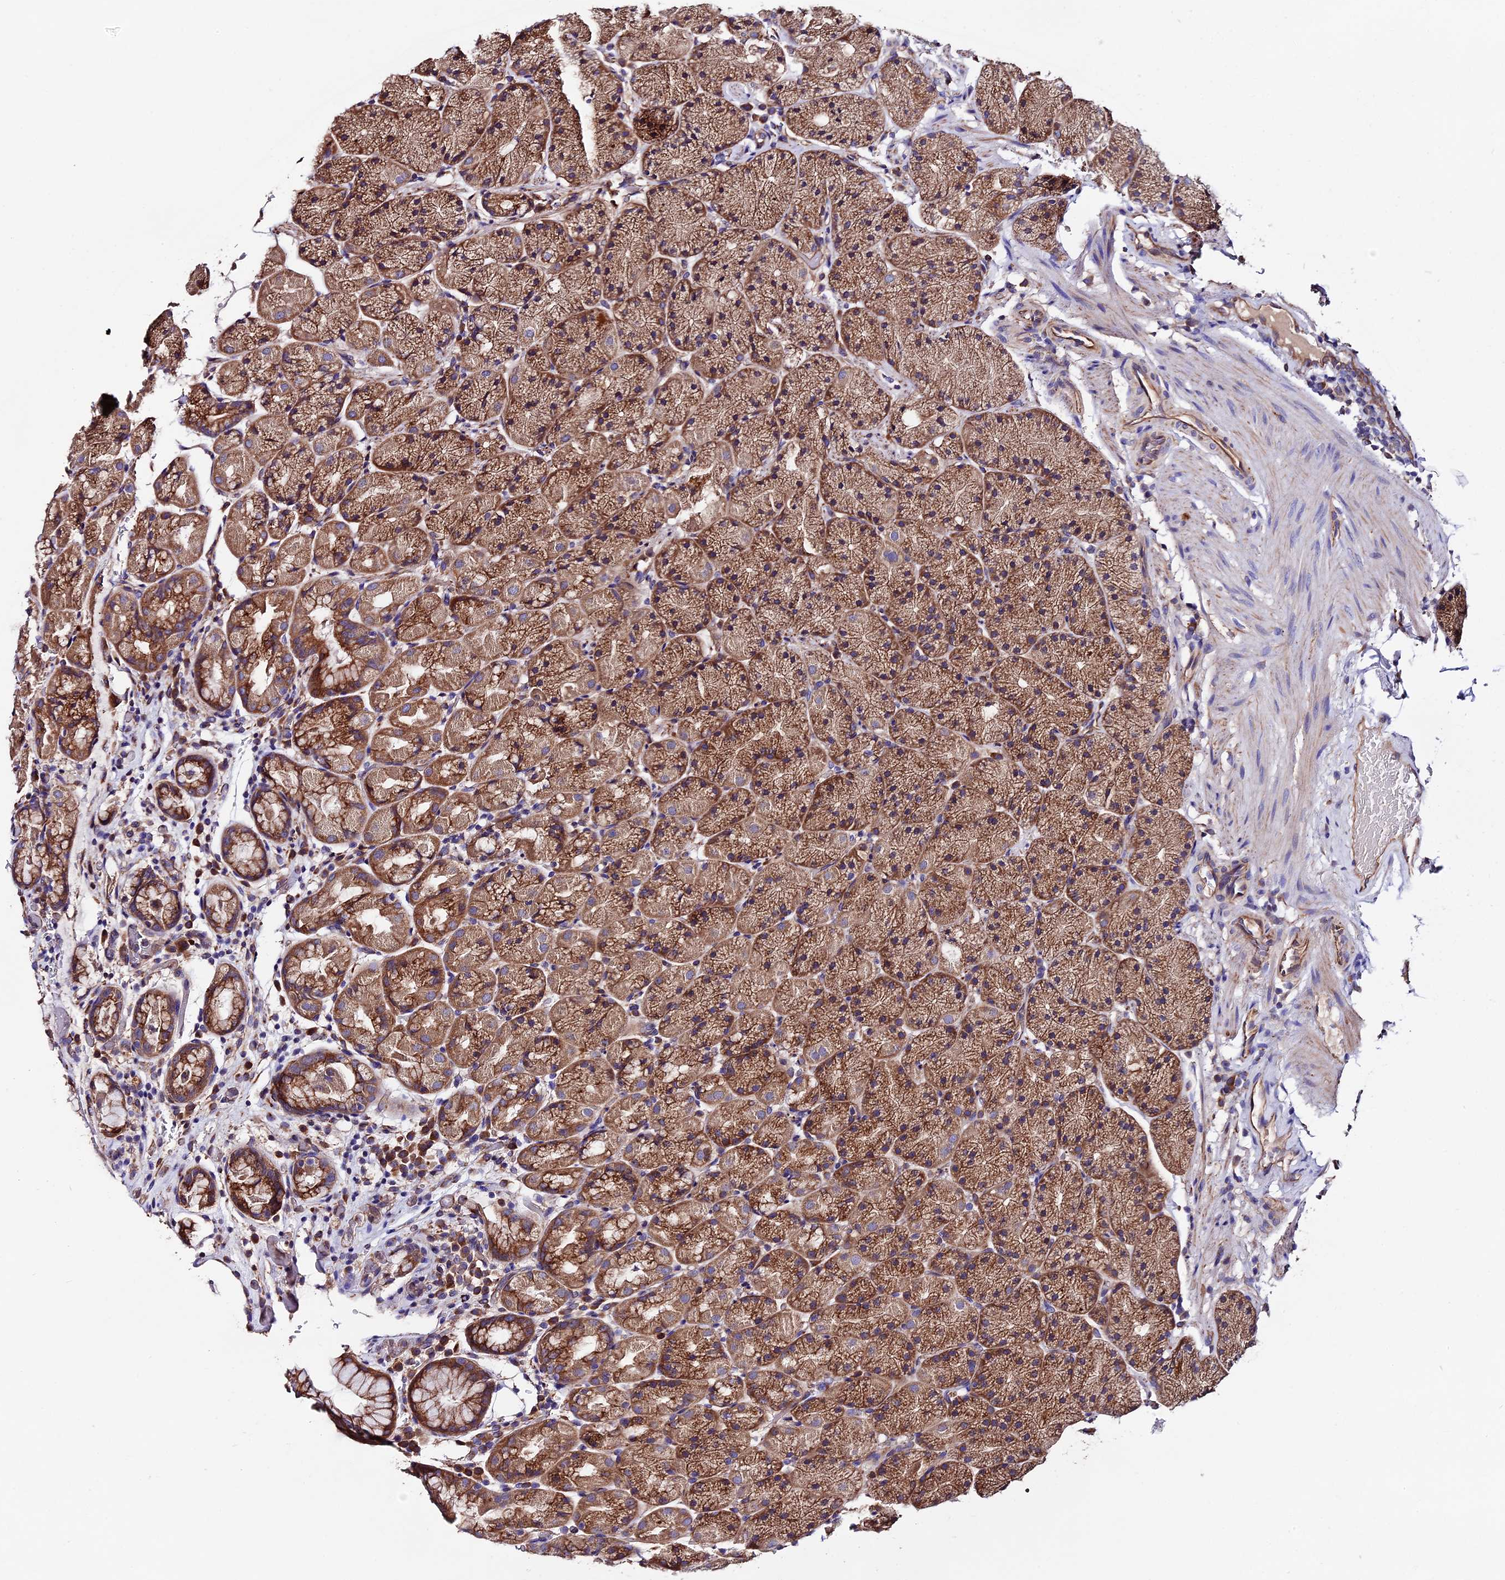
{"staining": {"intensity": "moderate", "quantity": ">75%", "location": "cytoplasmic/membranous"}, "tissue": "stomach", "cell_type": "Glandular cells", "image_type": "normal", "snomed": [{"axis": "morphology", "description": "Normal tissue, NOS"}, {"axis": "topography", "description": "Stomach, upper"}, {"axis": "topography", "description": "Stomach, lower"}], "caption": "Immunohistochemical staining of benign stomach reveals medium levels of moderate cytoplasmic/membranous positivity in about >75% of glandular cells. (DAB (3,3'-diaminobenzidine) = brown stain, brightfield microscopy at high magnification).", "gene": "CLN5", "patient": {"sex": "male", "age": 67}}